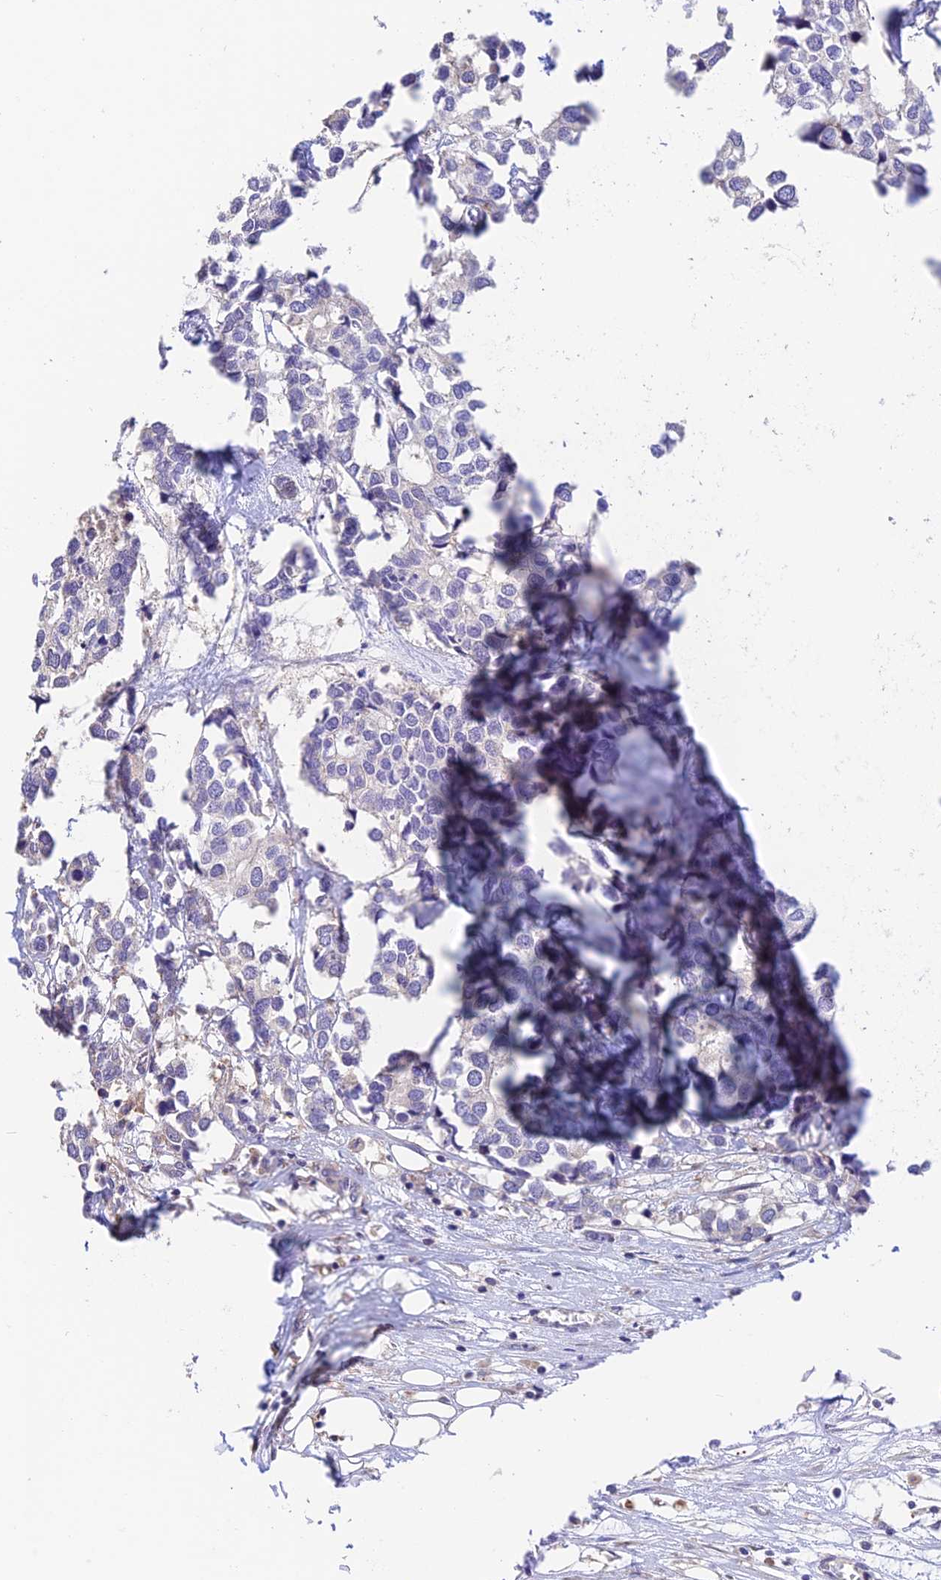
{"staining": {"intensity": "negative", "quantity": "none", "location": "none"}, "tissue": "breast cancer", "cell_type": "Tumor cells", "image_type": "cancer", "snomed": [{"axis": "morphology", "description": "Duct carcinoma"}, {"axis": "topography", "description": "Breast"}], "caption": "A micrograph of breast cancer (intraductal carcinoma) stained for a protein reveals no brown staining in tumor cells. (IHC, brightfield microscopy, high magnification).", "gene": "EMC3", "patient": {"sex": "female", "age": 83}}